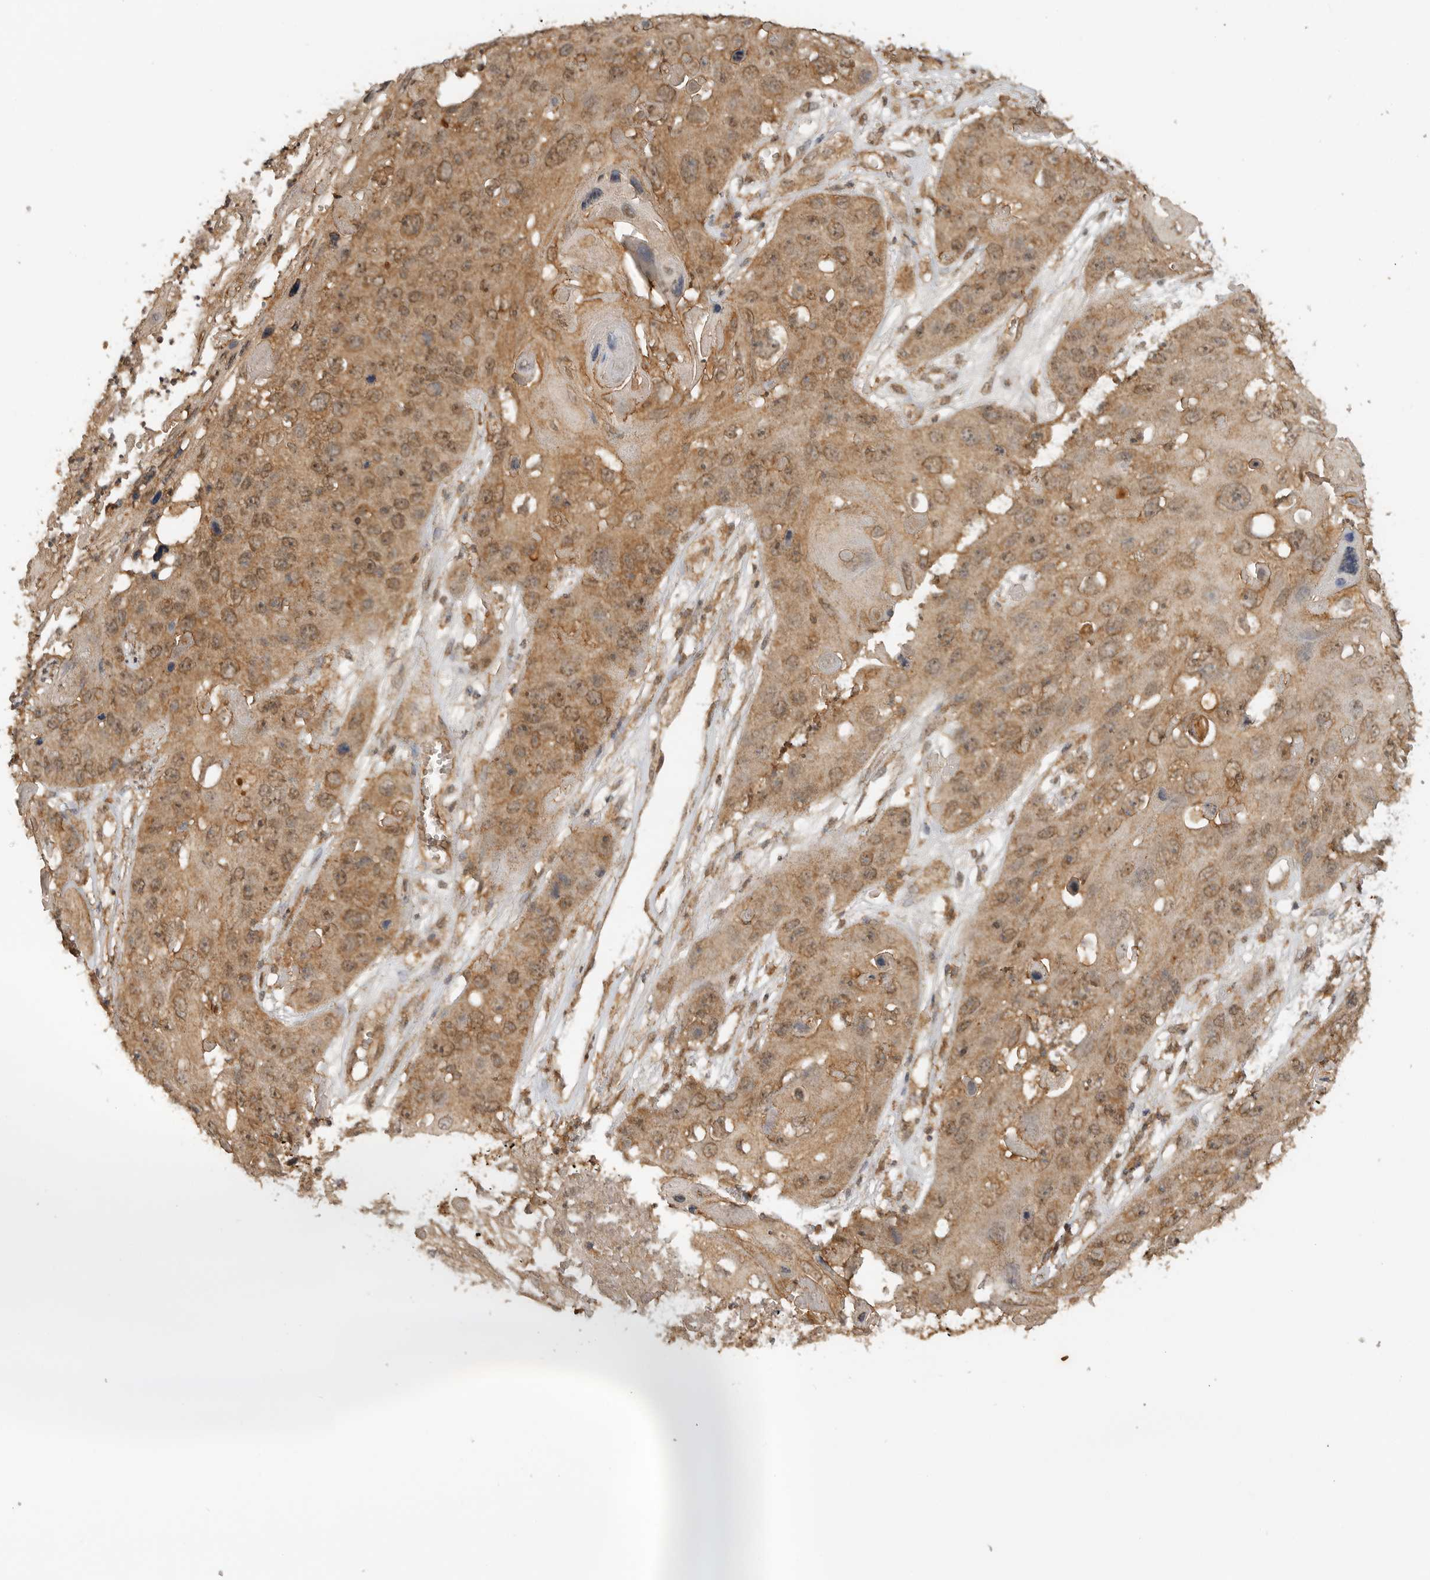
{"staining": {"intensity": "moderate", "quantity": ">75%", "location": "cytoplasmic/membranous,nuclear"}, "tissue": "skin cancer", "cell_type": "Tumor cells", "image_type": "cancer", "snomed": [{"axis": "morphology", "description": "Squamous cell carcinoma, NOS"}, {"axis": "topography", "description": "Skin"}], "caption": "IHC photomicrograph of squamous cell carcinoma (skin) stained for a protein (brown), which reveals medium levels of moderate cytoplasmic/membranous and nuclear staining in approximately >75% of tumor cells.", "gene": "ICOSLG", "patient": {"sex": "male", "age": 55}}